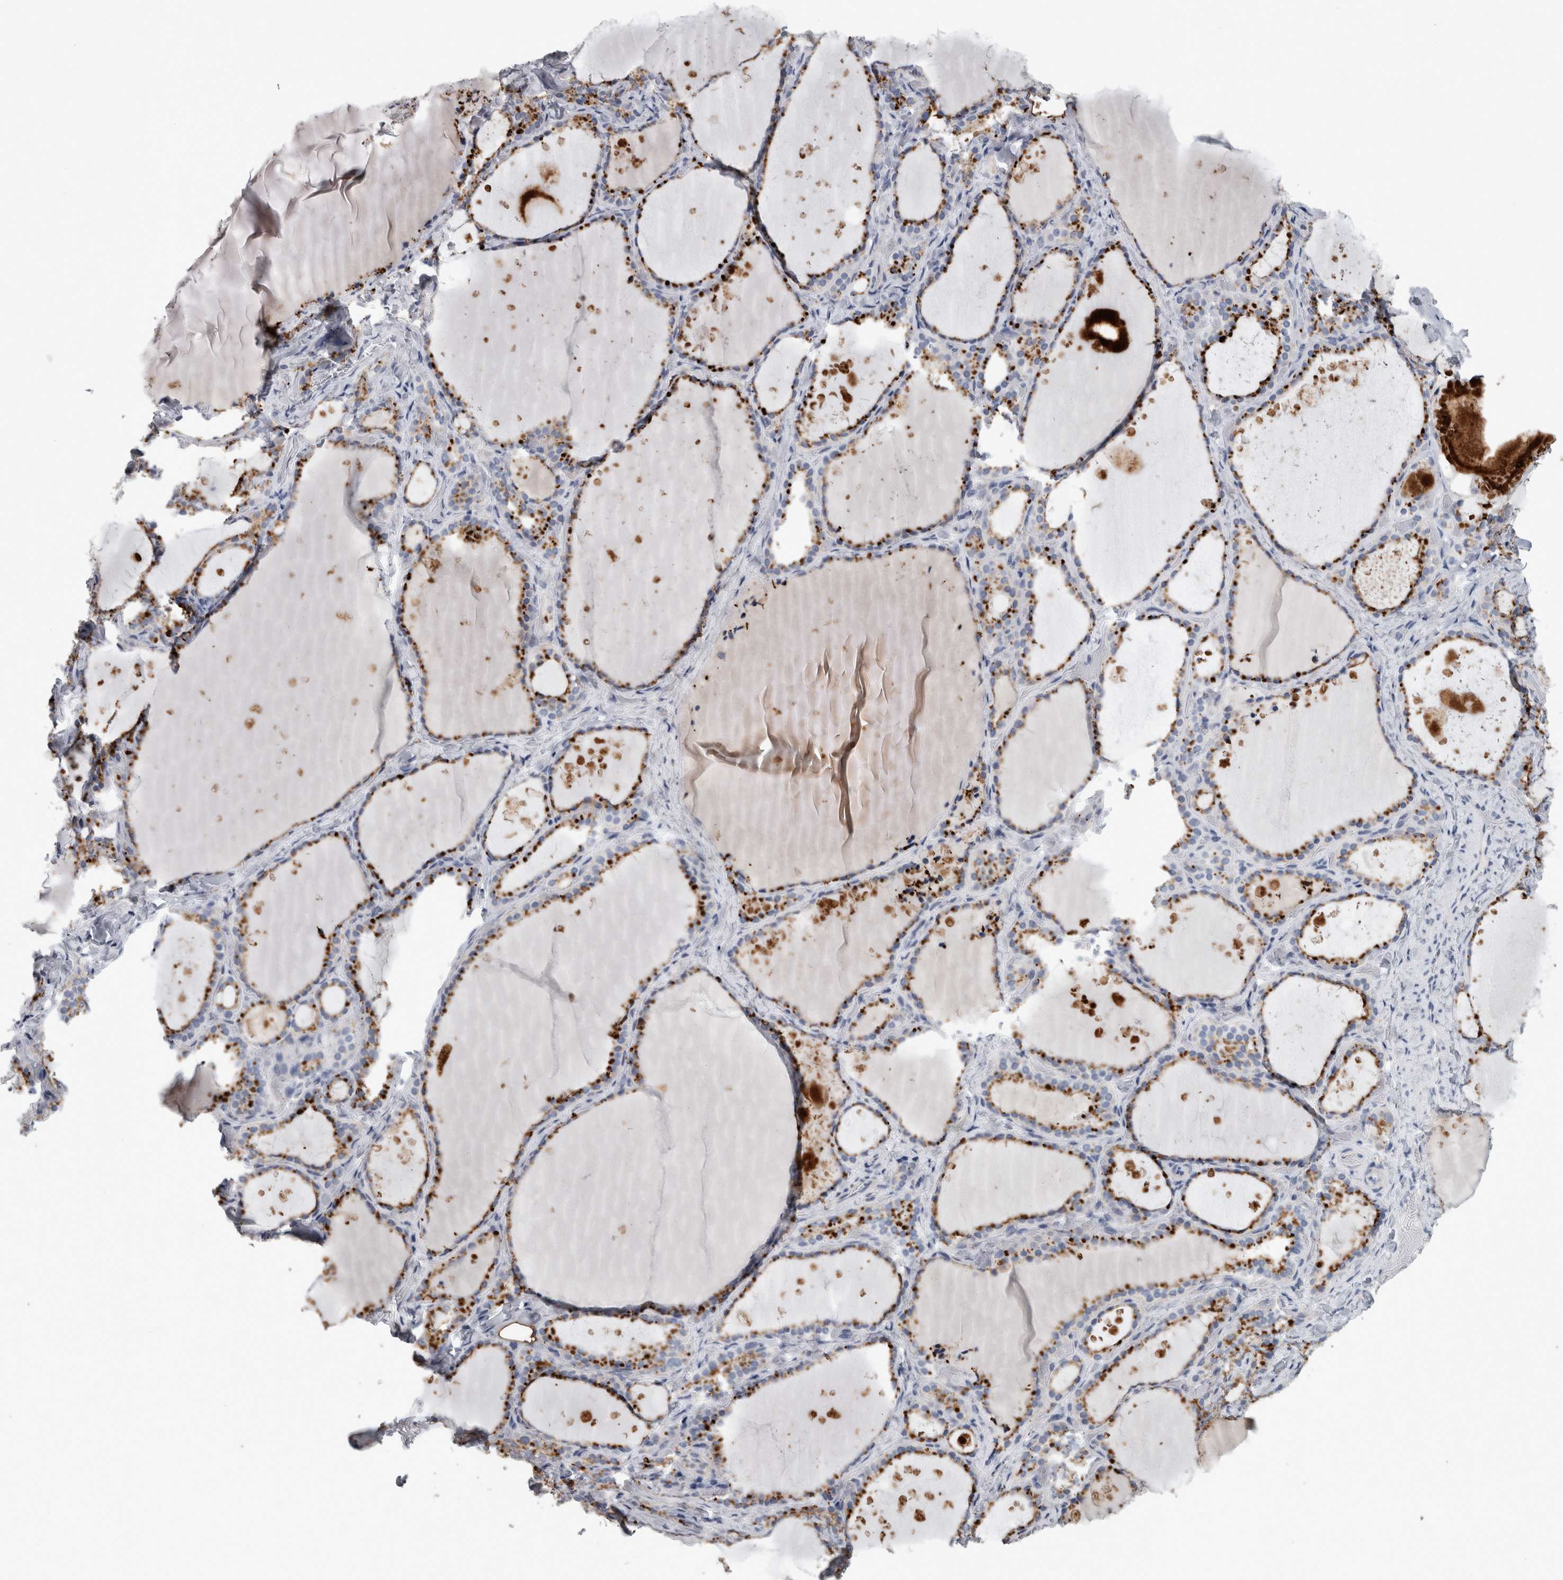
{"staining": {"intensity": "moderate", "quantity": ">75%", "location": "cytoplasmic/membranous"}, "tissue": "thyroid gland", "cell_type": "Glandular cells", "image_type": "normal", "snomed": [{"axis": "morphology", "description": "Normal tissue, NOS"}, {"axis": "topography", "description": "Thyroid gland"}], "caption": "DAB (3,3'-diaminobenzidine) immunohistochemical staining of benign human thyroid gland reveals moderate cytoplasmic/membranous protein expression in approximately >75% of glandular cells.", "gene": "DPP7", "patient": {"sex": "female", "age": 44}}